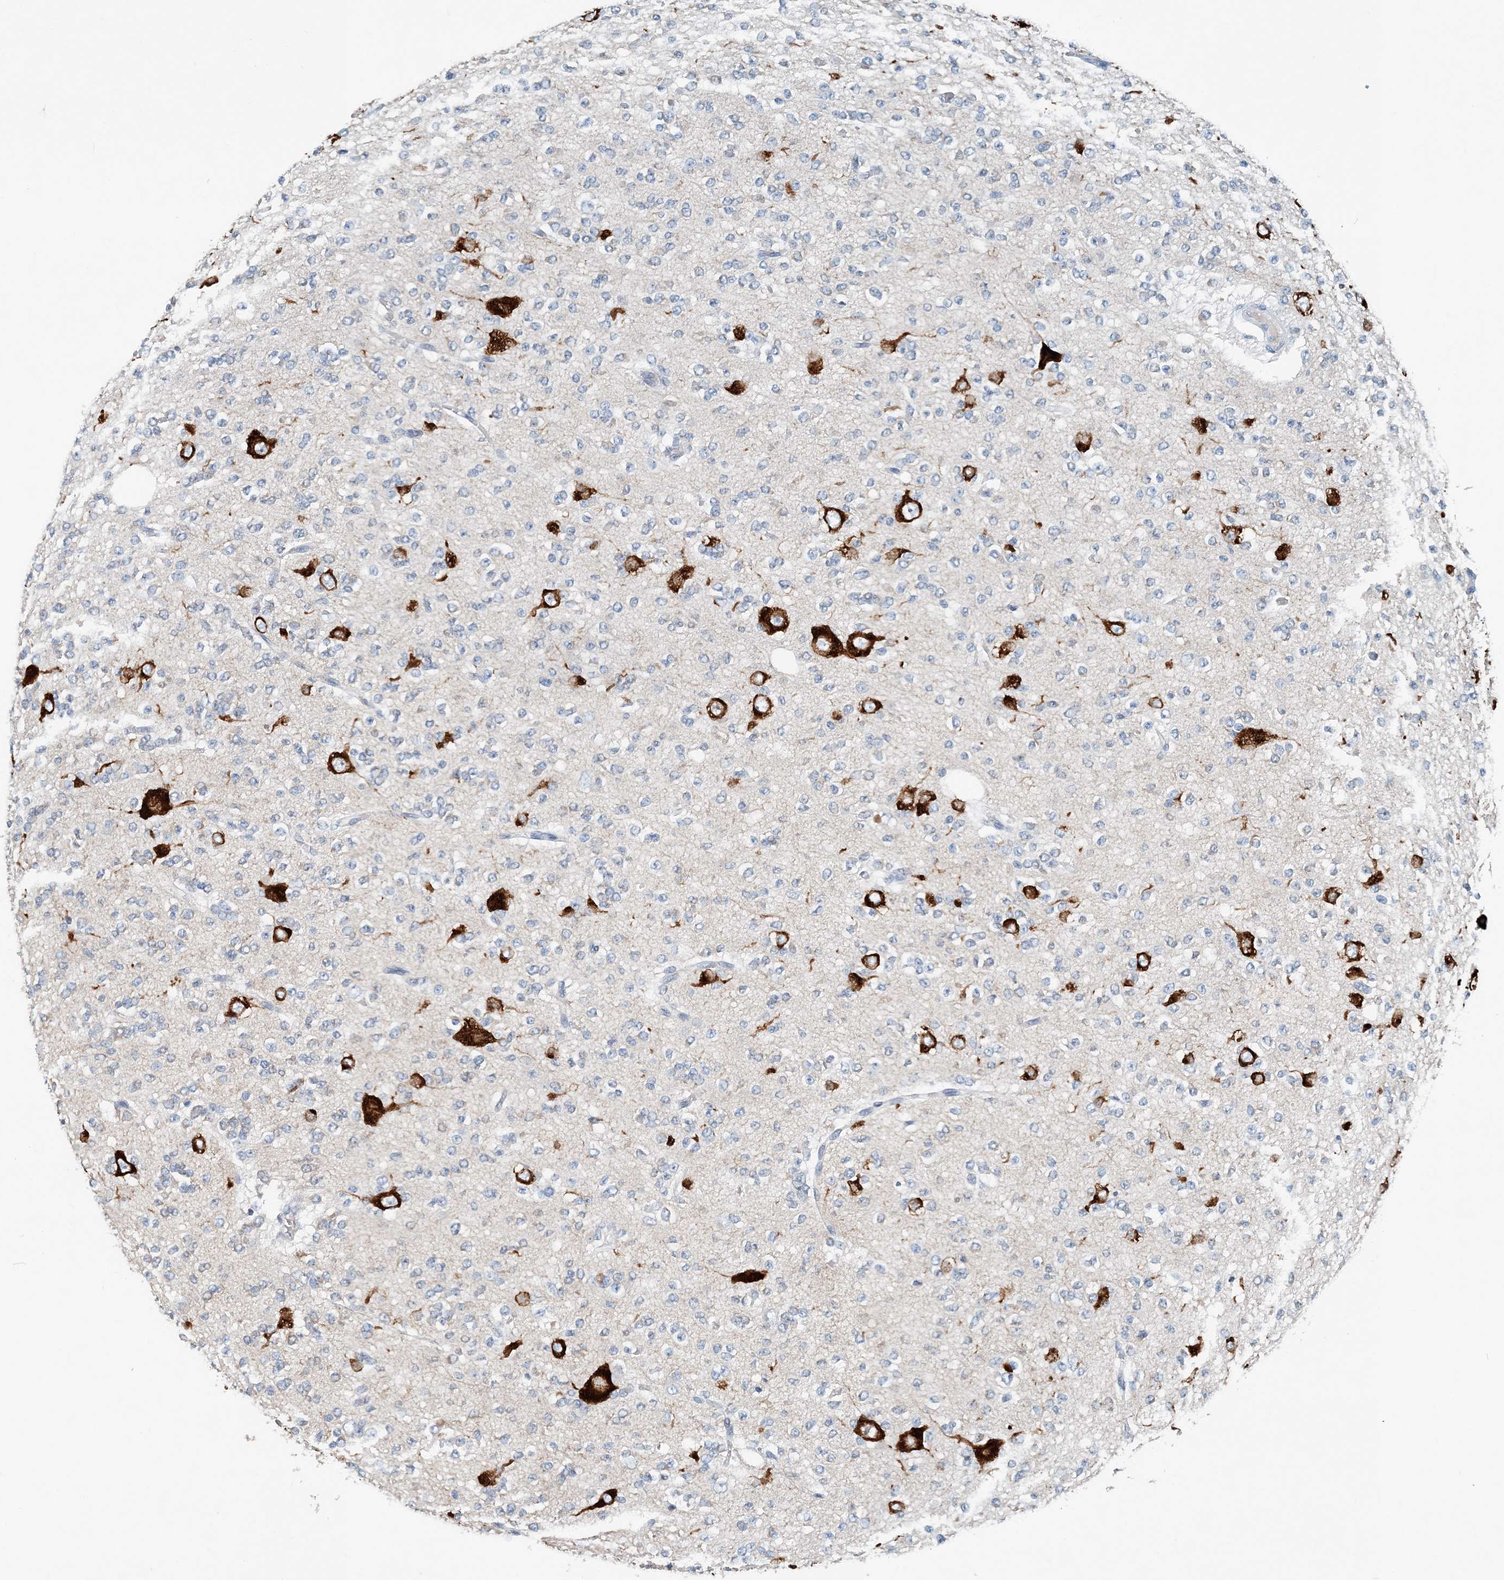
{"staining": {"intensity": "negative", "quantity": "none", "location": "none"}, "tissue": "glioma", "cell_type": "Tumor cells", "image_type": "cancer", "snomed": [{"axis": "morphology", "description": "Glioma, malignant, Low grade"}, {"axis": "topography", "description": "Brain"}], "caption": "IHC histopathology image of neoplastic tissue: human low-grade glioma (malignant) stained with DAB displays no significant protein positivity in tumor cells. (DAB (3,3'-diaminobenzidine) IHC with hematoxylin counter stain).", "gene": "EEF1A2", "patient": {"sex": "male", "age": 38}}